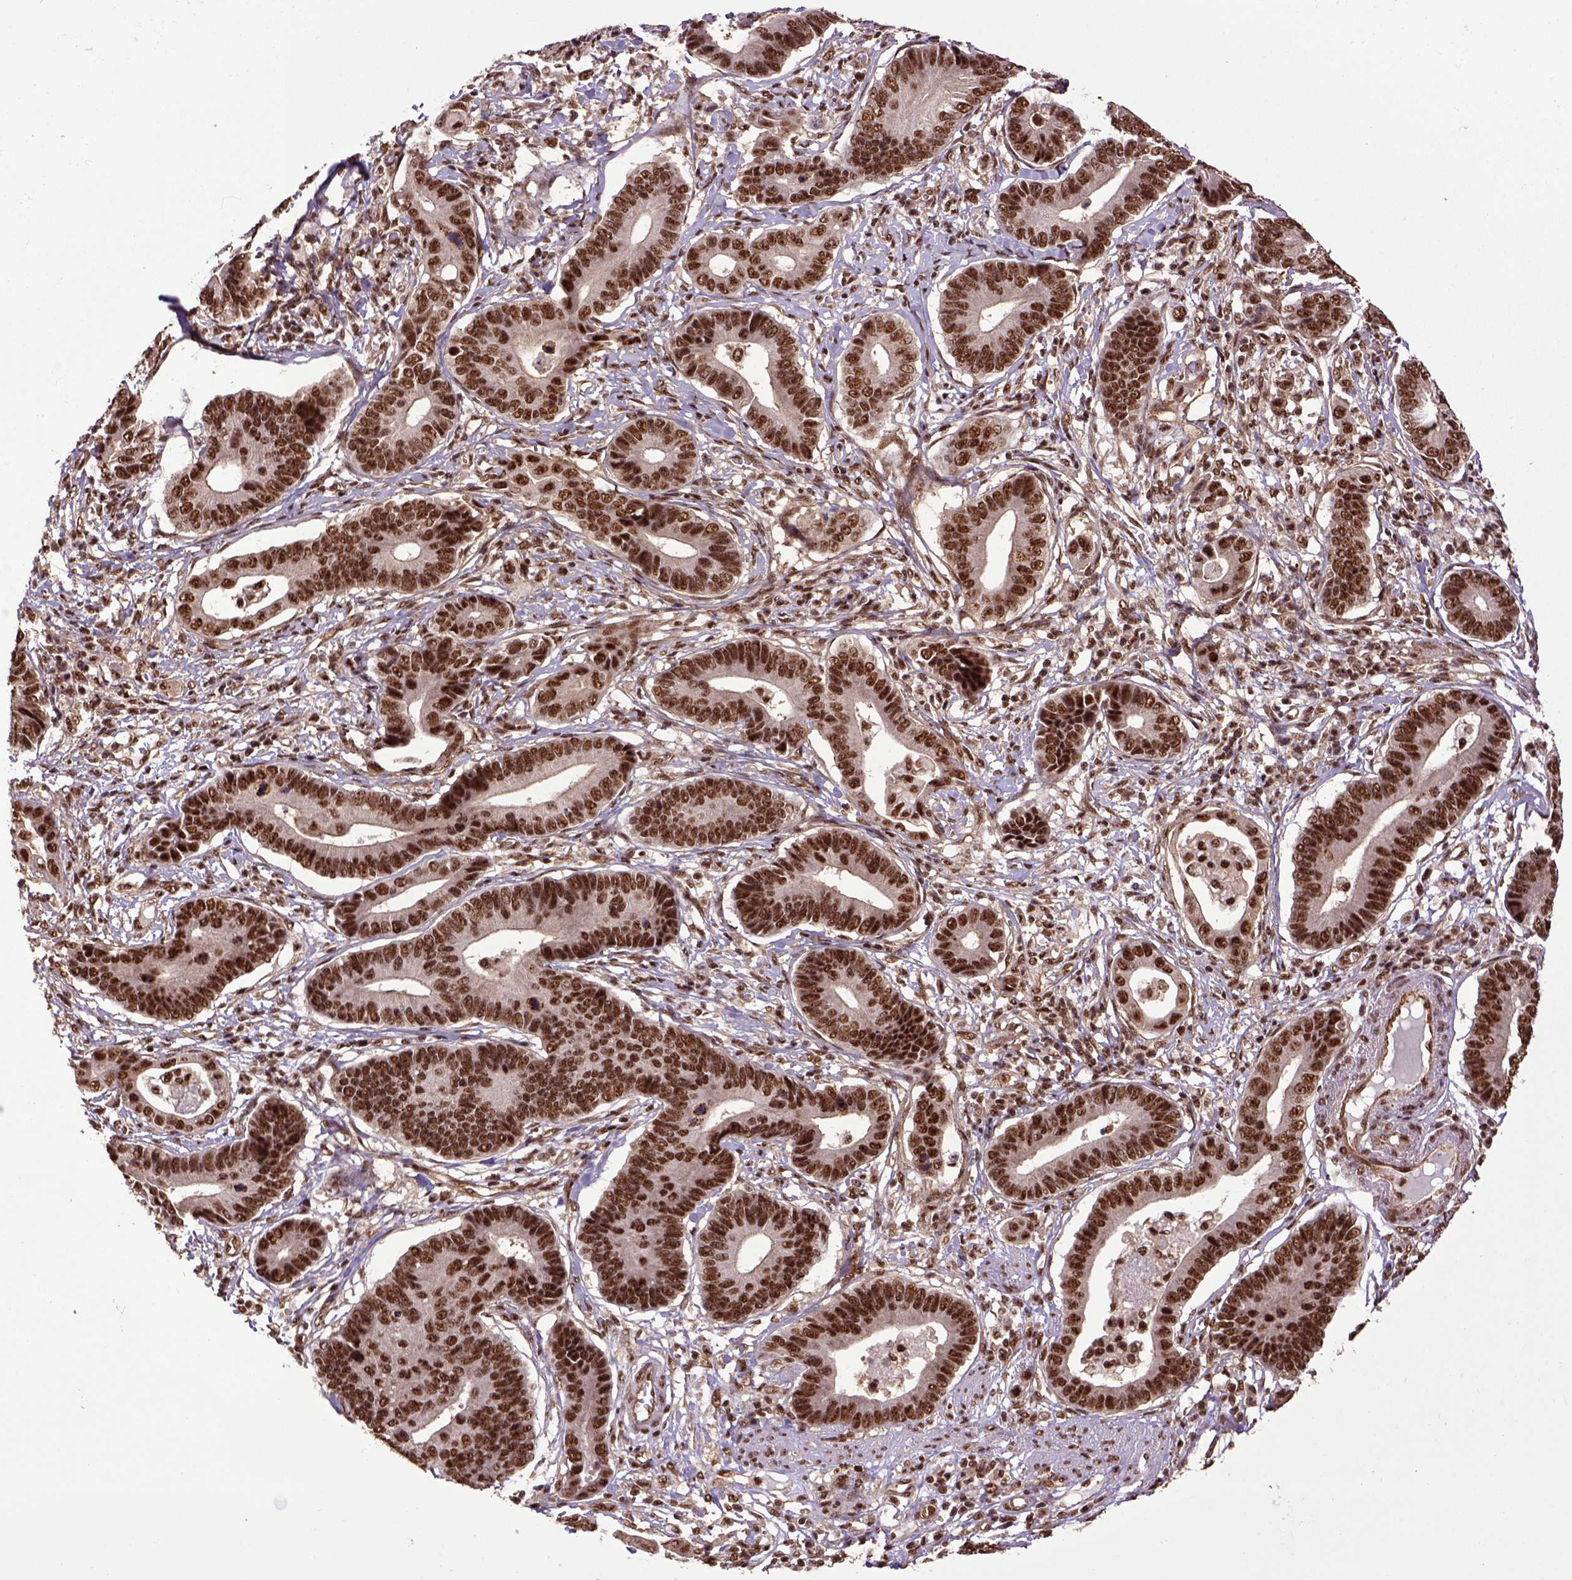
{"staining": {"intensity": "strong", "quantity": ">75%", "location": "nuclear"}, "tissue": "stomach cancer", "cell_type": "Tumor cells", "image_type": "cancer", "snomed": [{"axis": "morphology", "description": "Adenocarcinoma, NOS"}, {"axis": "topography", "description": "Stomach"}], "caption": "A brown stain highlights strong nuclear staining of a protein in human adenocarcinoma (stomach) tumor cells.", "gene": "PPIG", "patient": {"sex": "male", "age": 84}}